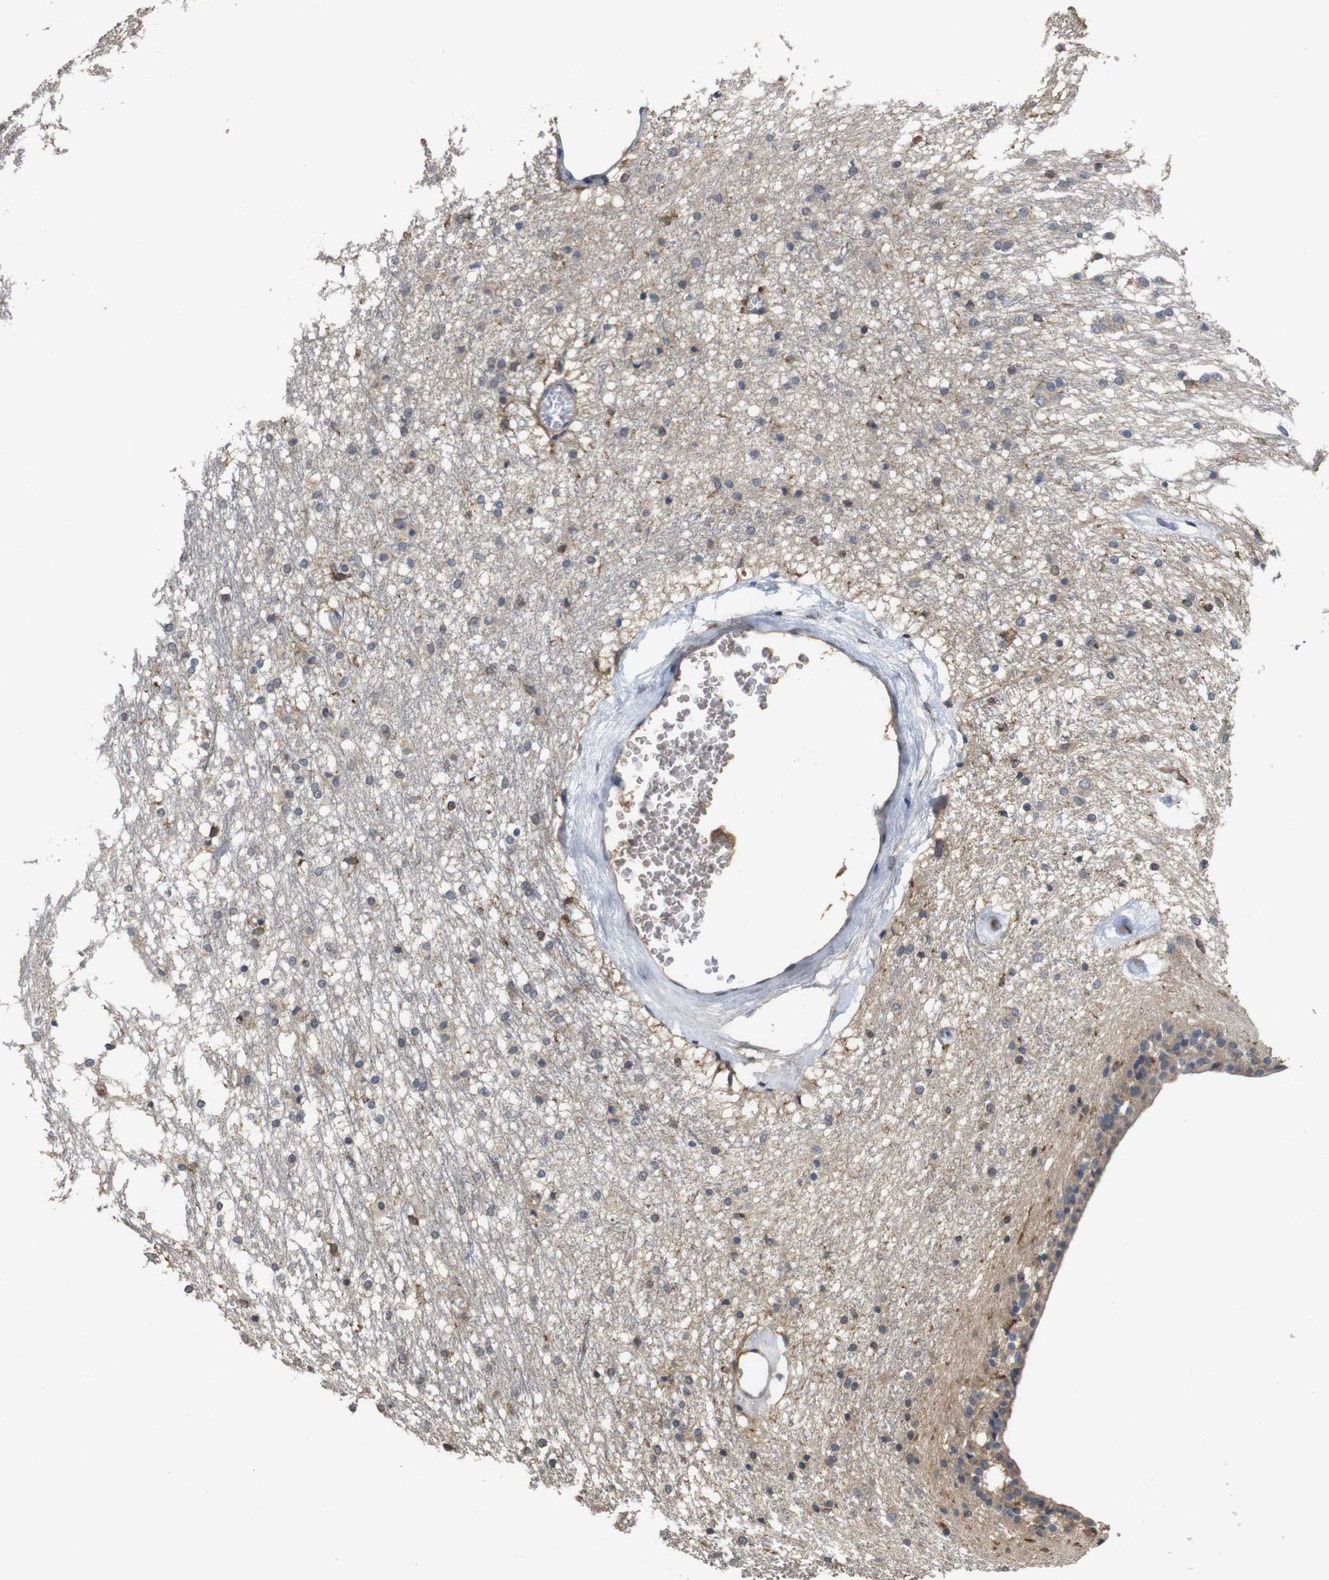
{"staining": {"intensity": "moderate", "quantity": "<25%", "location": "cytoplasmic/membranous"}, "tissue": "caudate", "cell_type": "Glial cells", "image_type": "normal", "snomed": [{"axis": "morphology", "description": "Normal tissue, NOS"}, {"axis": "topography", "description": "Lateral ventricle wall"}], "caption": "Caudate stained for a protein displays moderate cytoplasmic/membranous positivity in glial cells. (IHC, brightfield microscopy, high magnification).", "gene": "ARHGAP24", "patient": {"sex": "female", "age": 19}}